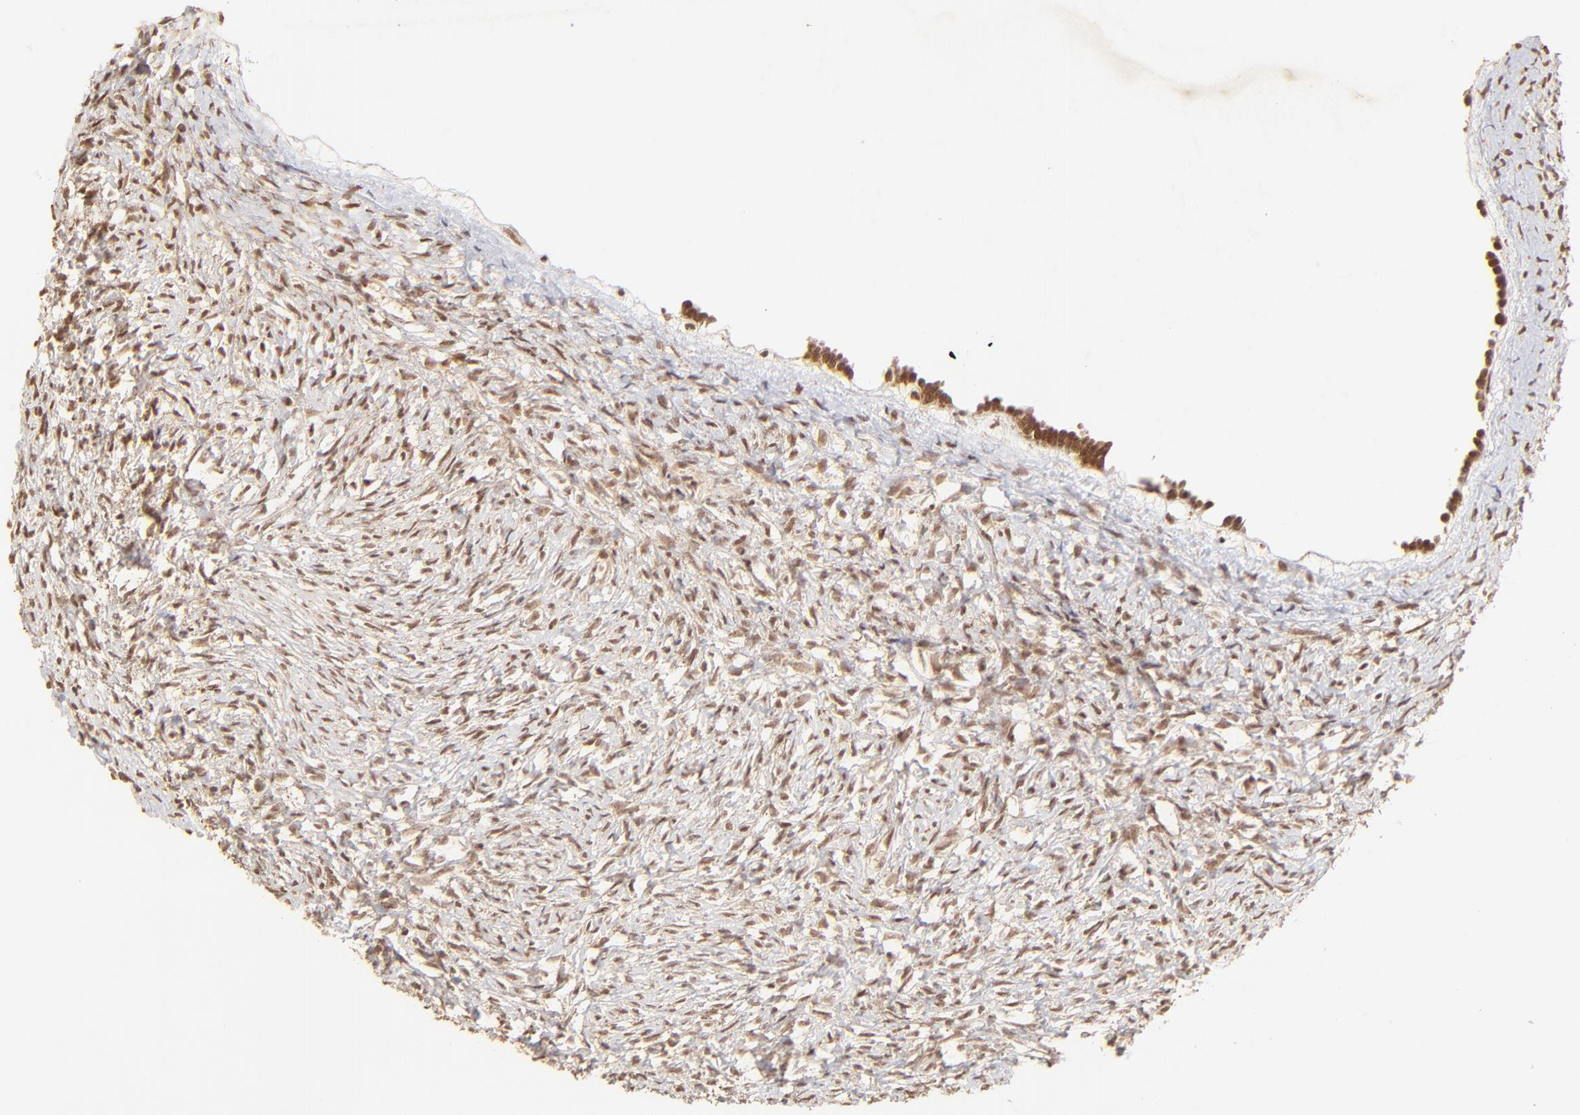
{"staining": {"intensity": "moderate", "quantity": ">75%", "location": "nuclear"}, "tissue": "ovary", "cell_type": "Follicle cells", "image_type": "normal", "snomed": [{"axis": "morphology", "description": "Normal tissue, NOS"}, {"axis": "topography", "description": "Ovary"}], "caption": "IHC of normal ovary shows medium levels of moderate nuclear expression in approximately >75% of follicle cells. (DAB (3,3'-diaminobenzidine) IHC with brightfield microscopy, high magnification).", "gene": "MED15", "patient": {"sex": "female", "age": 35}}